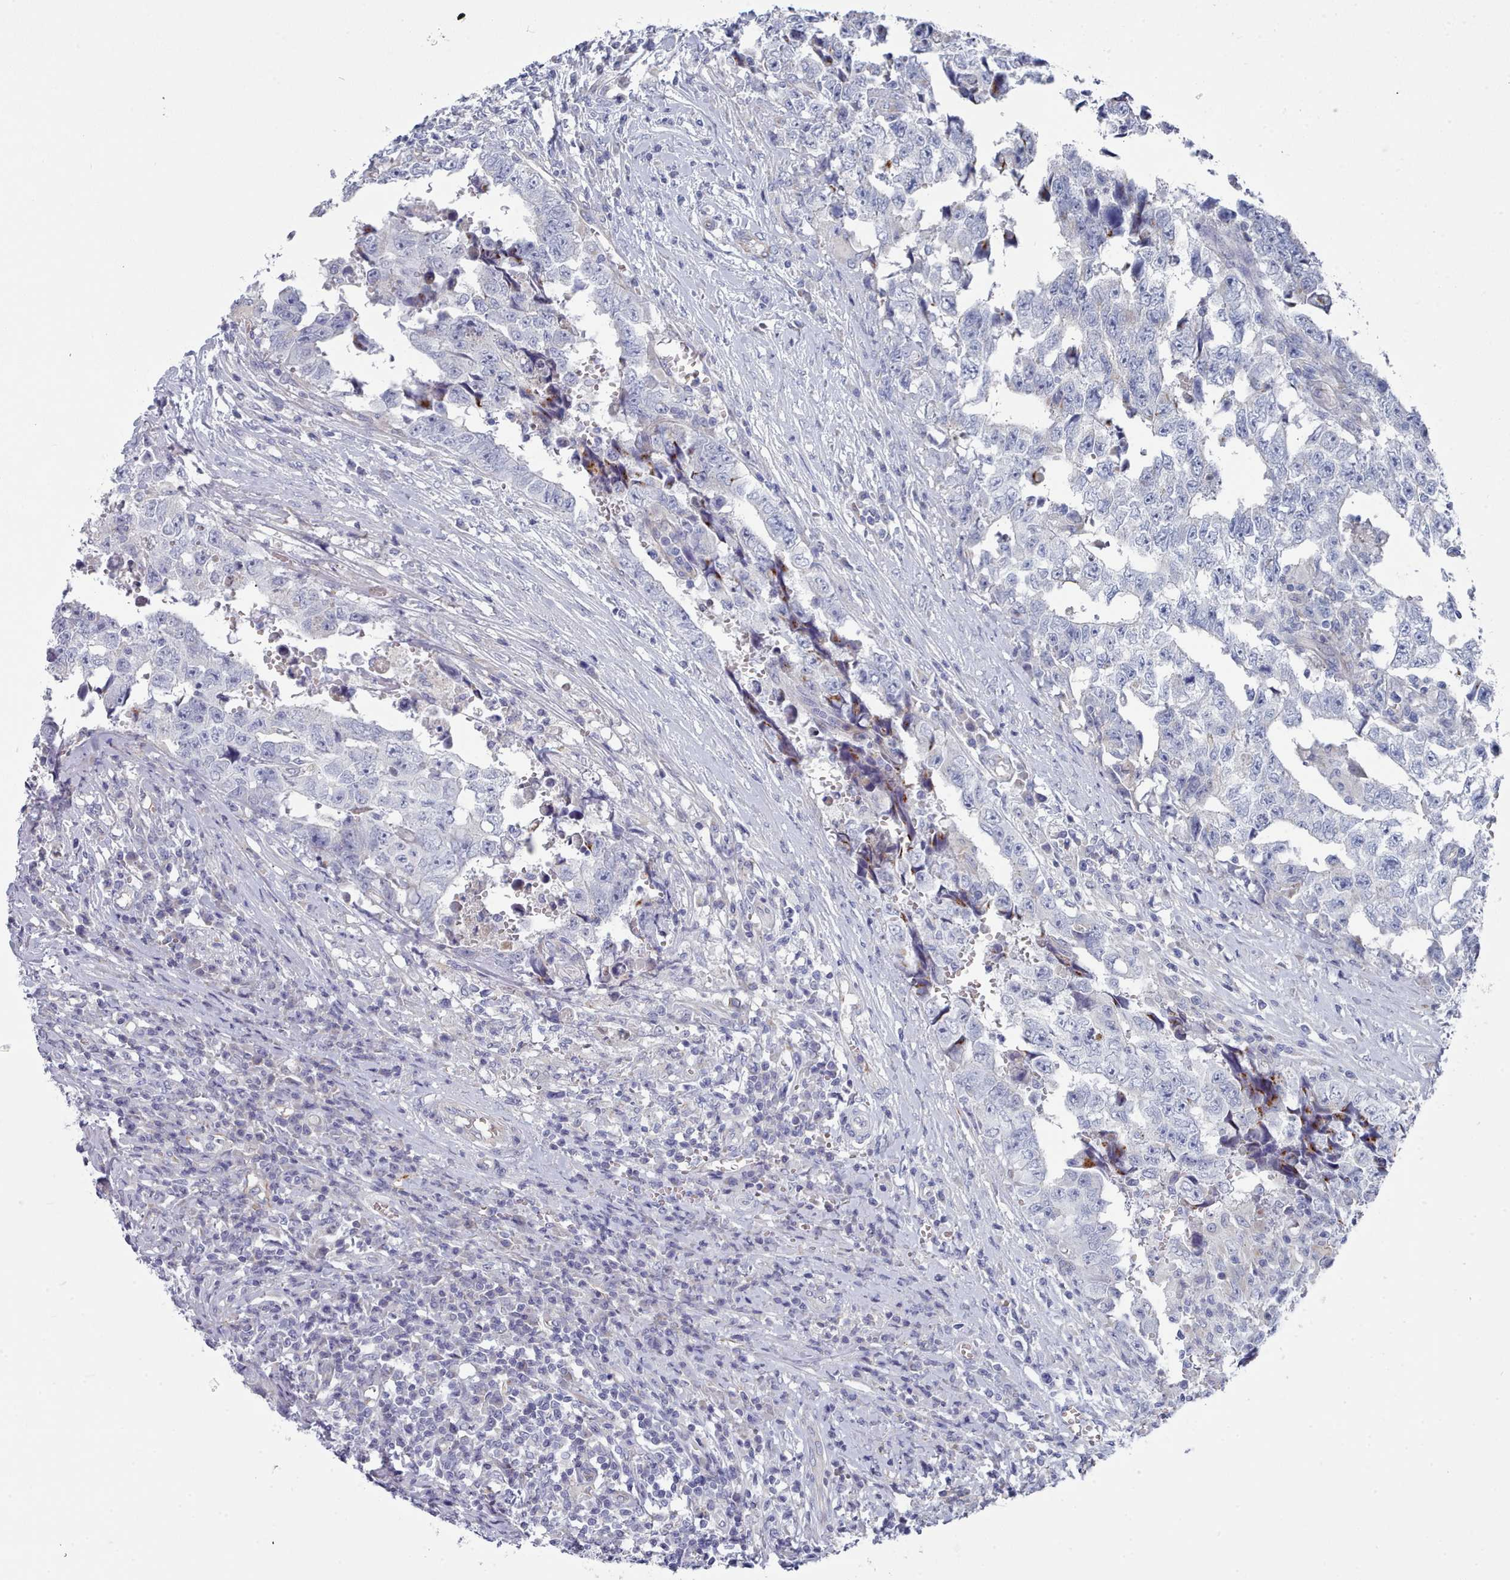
{"staining": {"intensity": "negative", "quantity": "none", "location": "none"}, "tissue": "testis cancer", "cell_type": "Tumor cells", "image_type": "cancer", "snomed": [{"axis": "morphology", "description": "Carcinoma, Embryonal, NOS"}, {"axis": "topography", "description": "Testis"}], "caption": "High magnification brightfield microscopy of embryonal carcinoma (testis) stained with DAB (brown) and counterstained with hematoxylin (blue): tumor cells show no significant staining.", "gene": "PDE4C", "patient": {"sex": "male", "age": 25}}